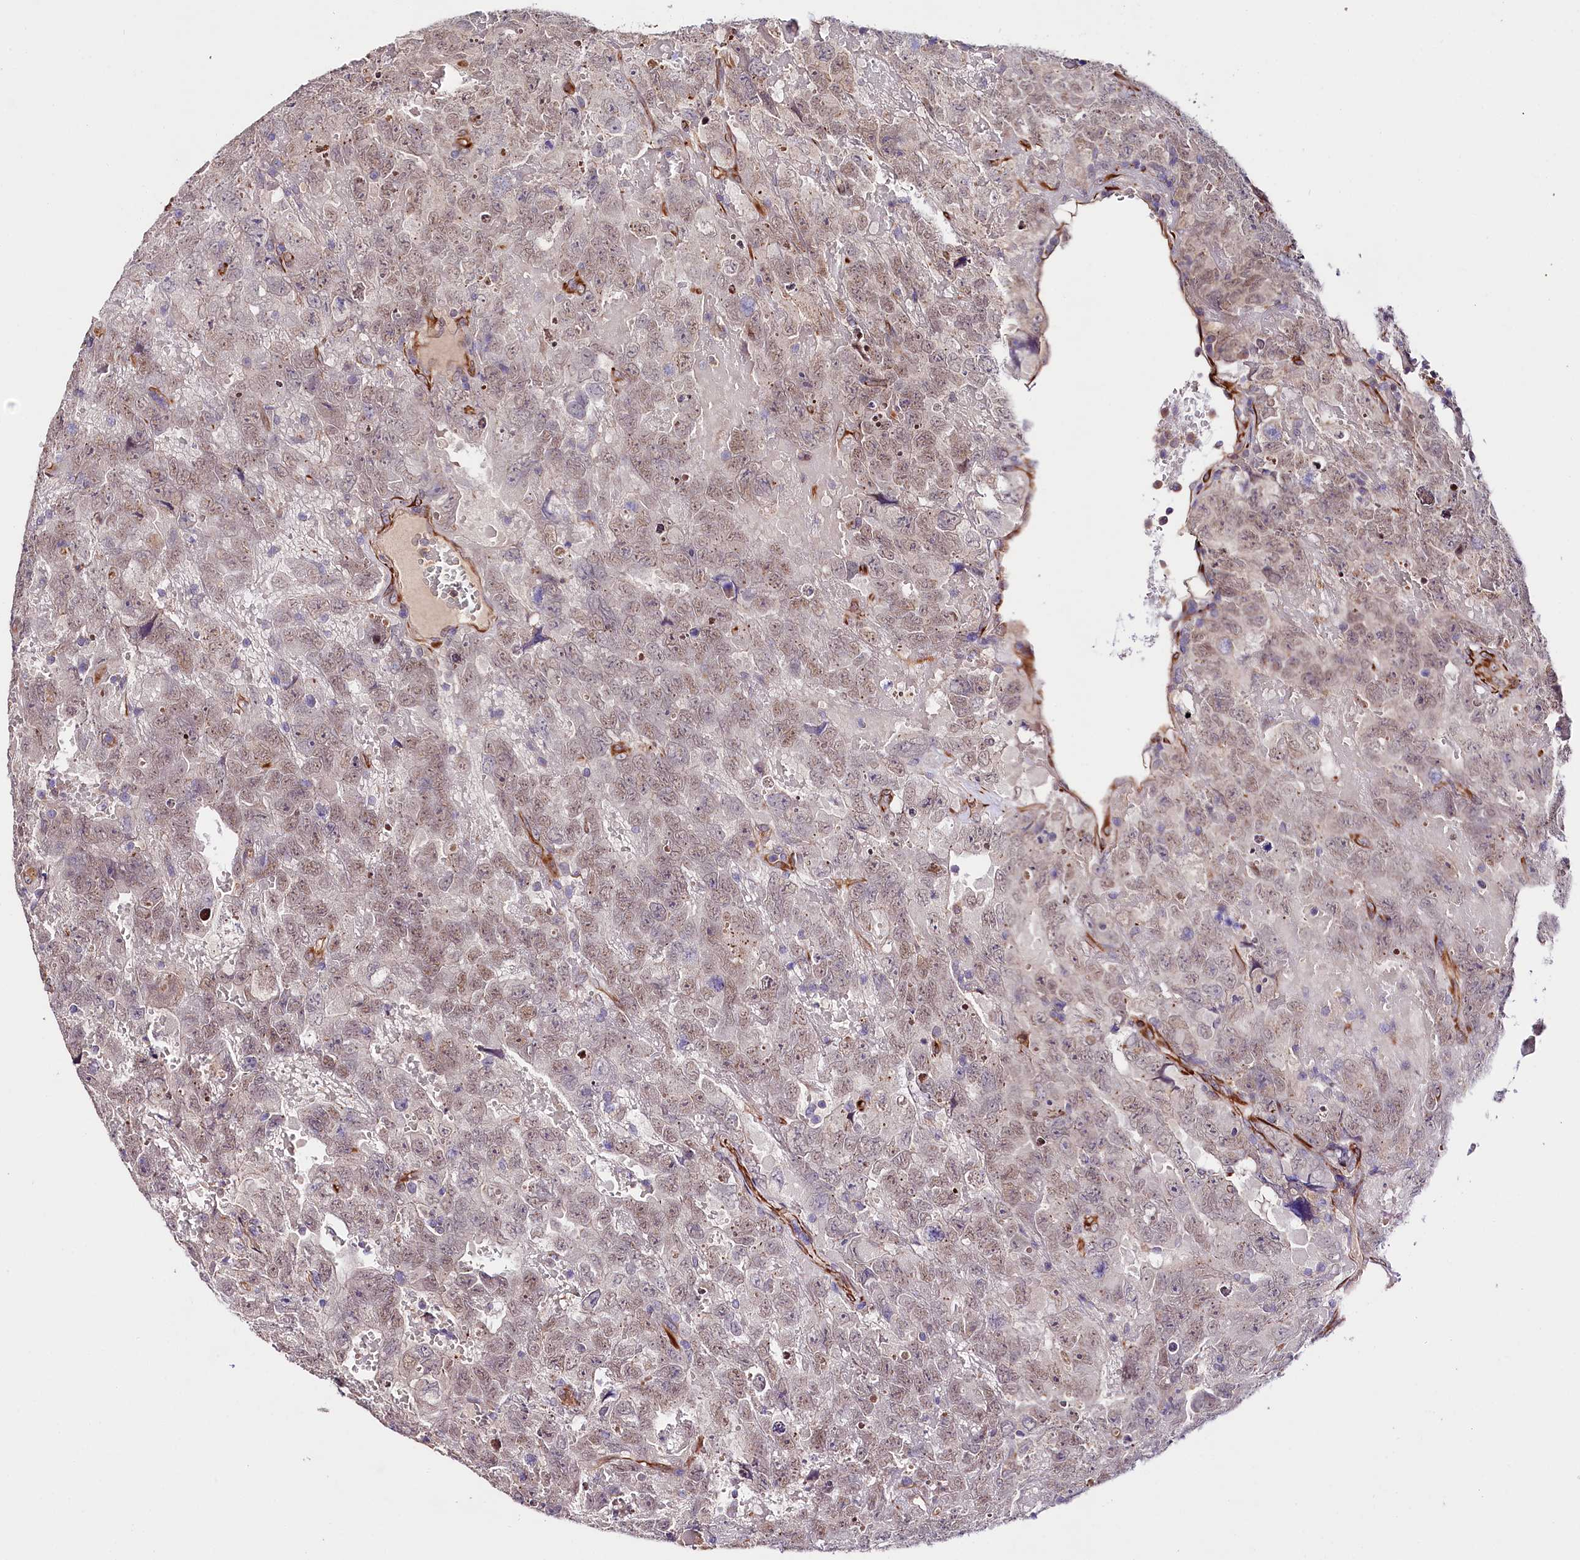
{"staining": {"intensity": "weak", "quantity": ">75%", "location": "nuclear"}, "tissue": "testis cancer", "cell_type": "Tumor cells", "image_type": "cancer", "snomed": [{"axis": "morphology", "description": "Carcinoma, Embryonal, NOS"}, {"axis": "topography", "description": "Testis"}], "caption": "IHC histopathology image of testis cancer stained for a protein (brown), which reveals low levels of weak nuclear staining in about >75% of tumor cells.", "gene": "TTC12", "patient": {"sex": "male", "age": 45}}